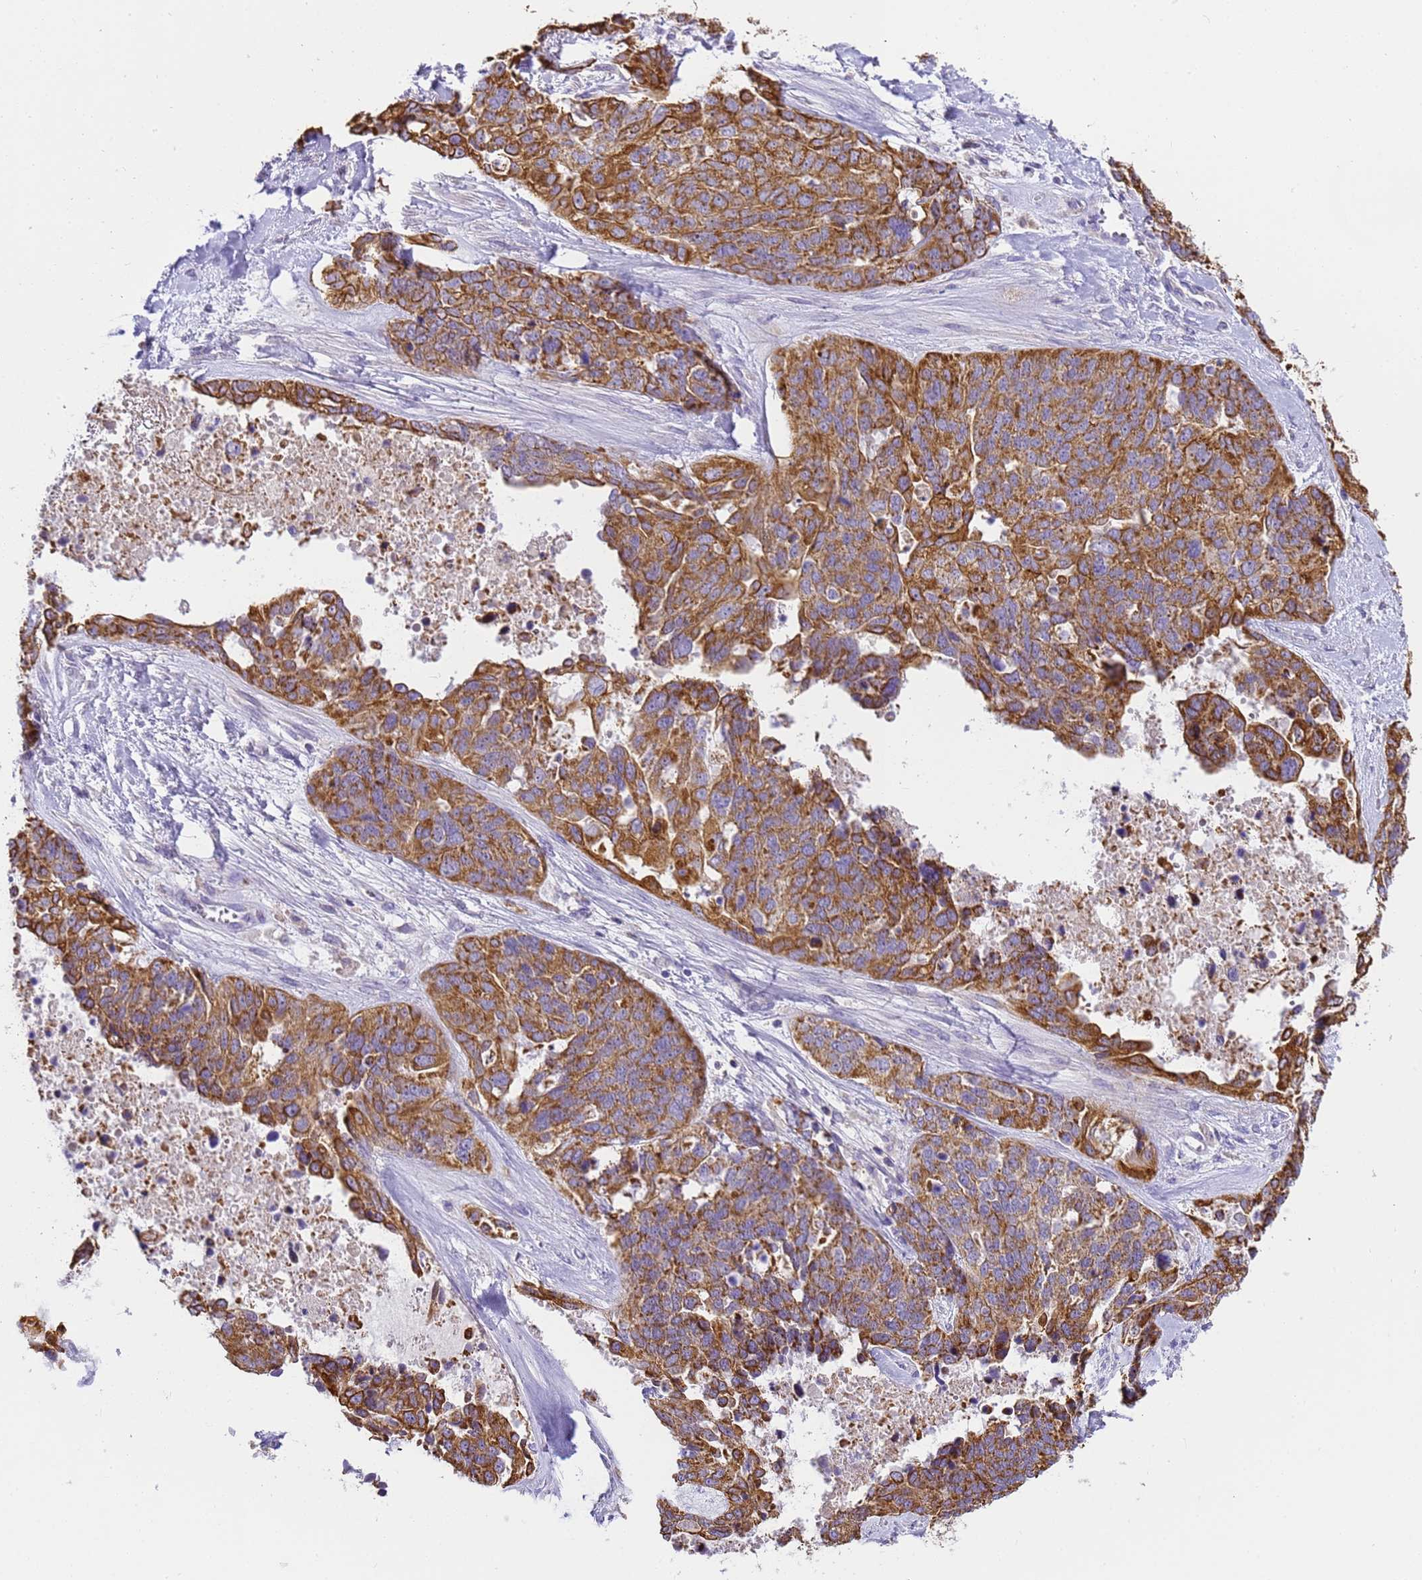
{"staining": {"intensity": "moderate", "quantity": ">75%", "location": "cytoplasmic/membranous"}, "tissue": "ovarian cancer", "cell_type": "Tumor cells", "image_type": "cancer", "snomed": [{"axis": "morphology", "description": "Cystadenocarcinoma, serous, NOS"}, {"axis": "topography", "description": "Ovary"}], "caption": "A micrograph of human ovarian serous cystadenocarcinoma stained for a protein reveals moderate cytoplasmic/membranous brown staining in tumor cells. (DAB = brown stain, brightfield microscopy at high magnification).", "gene": "PIEZO2", "patient": {"sex": "female", "age": 44}}